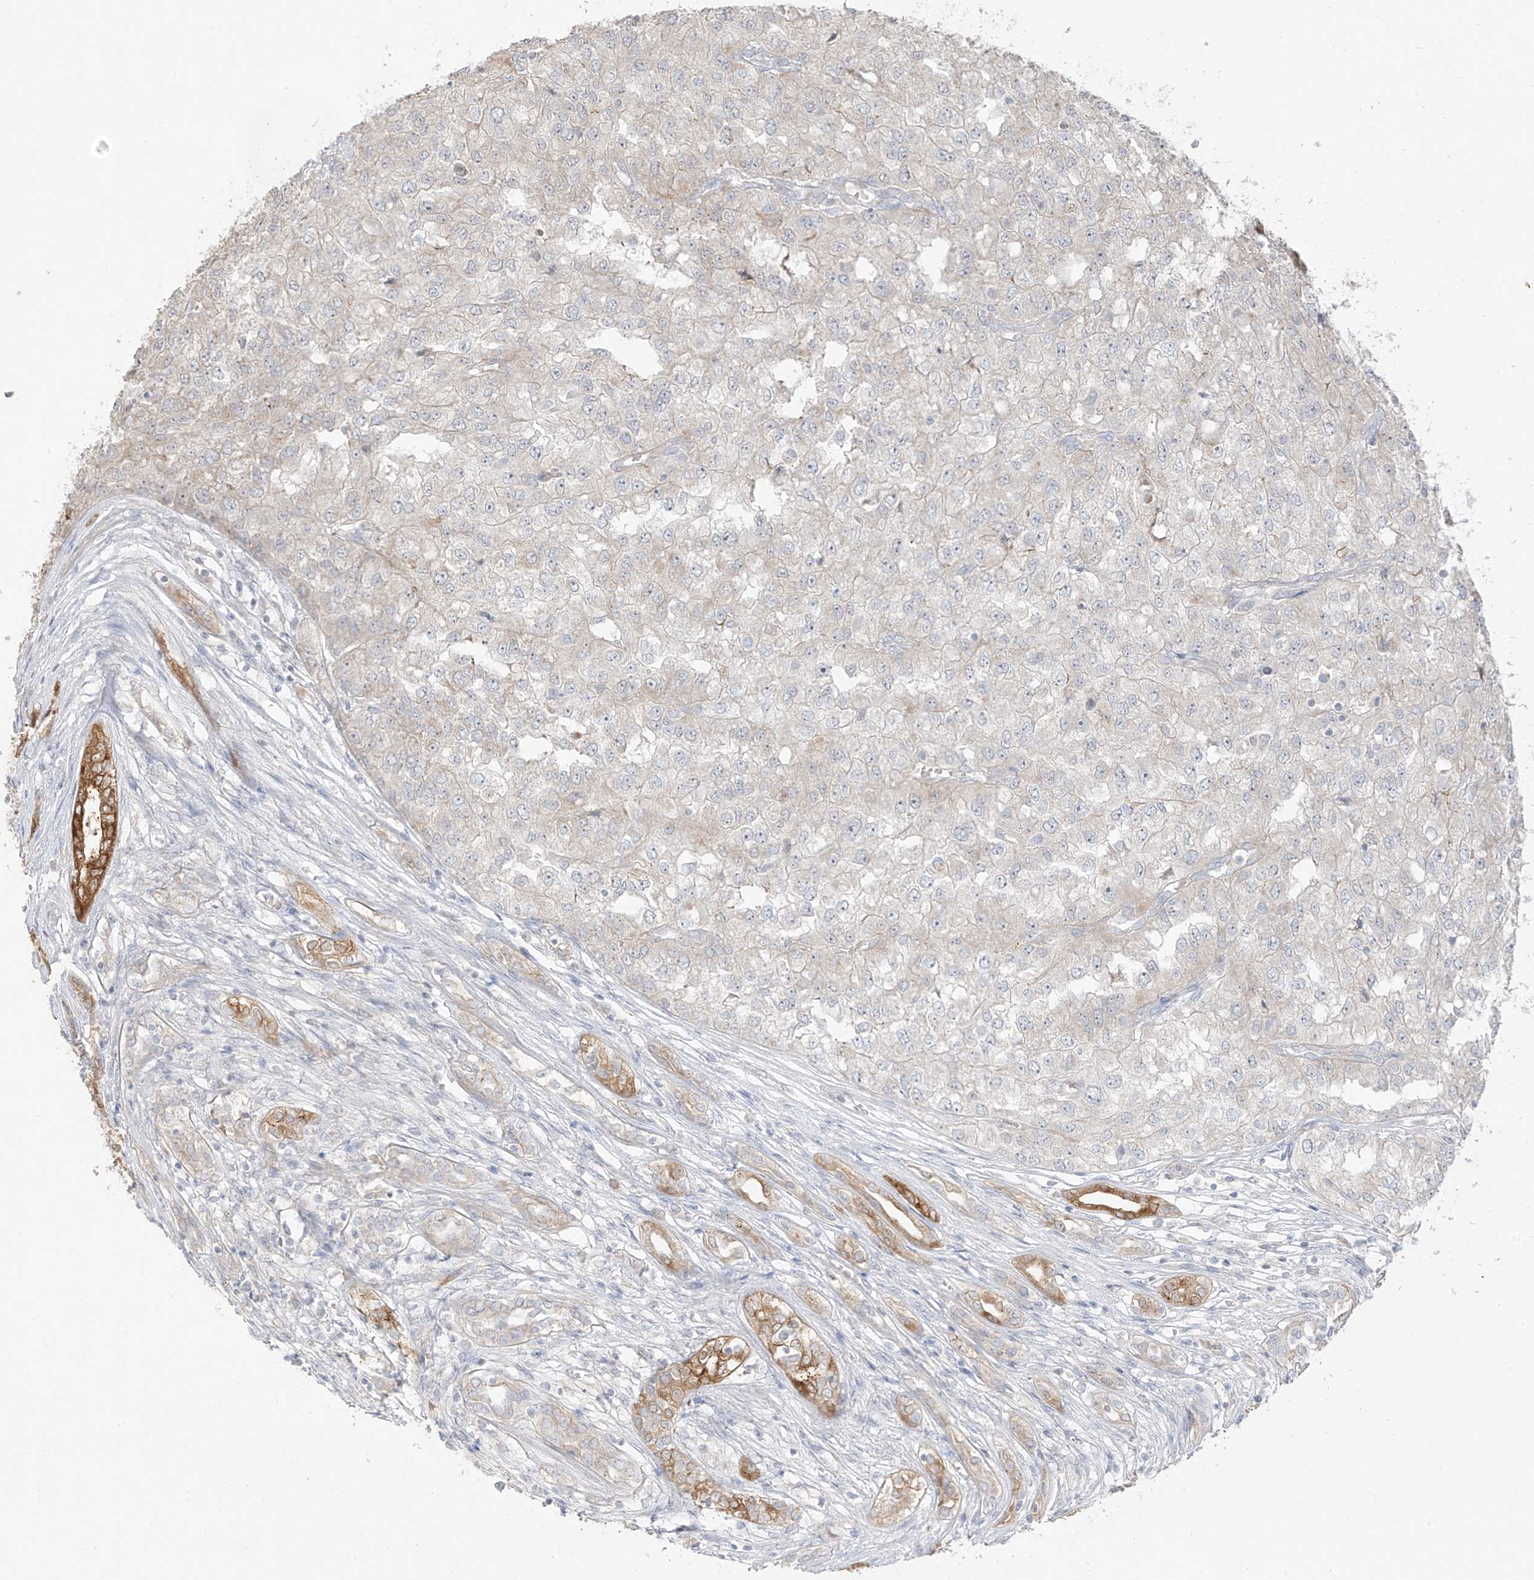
{"staining": {"intensity": "negative", "quantity": "none", "location": "none"}, "tissue": "renal cancer", "cell_type": "Tumor cells", "image_type": "cancer", "snomed": [{"axis": "morphology", "description": "Adenocarcinoma, NOS"}, {"axis": "topography", "description": "Kidney"}], "caption": "This is an IHC micrograph of adenocarcinoma (renal). There is no positivity in tumor cells.", "gene": "DCDC2", "patient": {"sex": "female", "age": 54}}